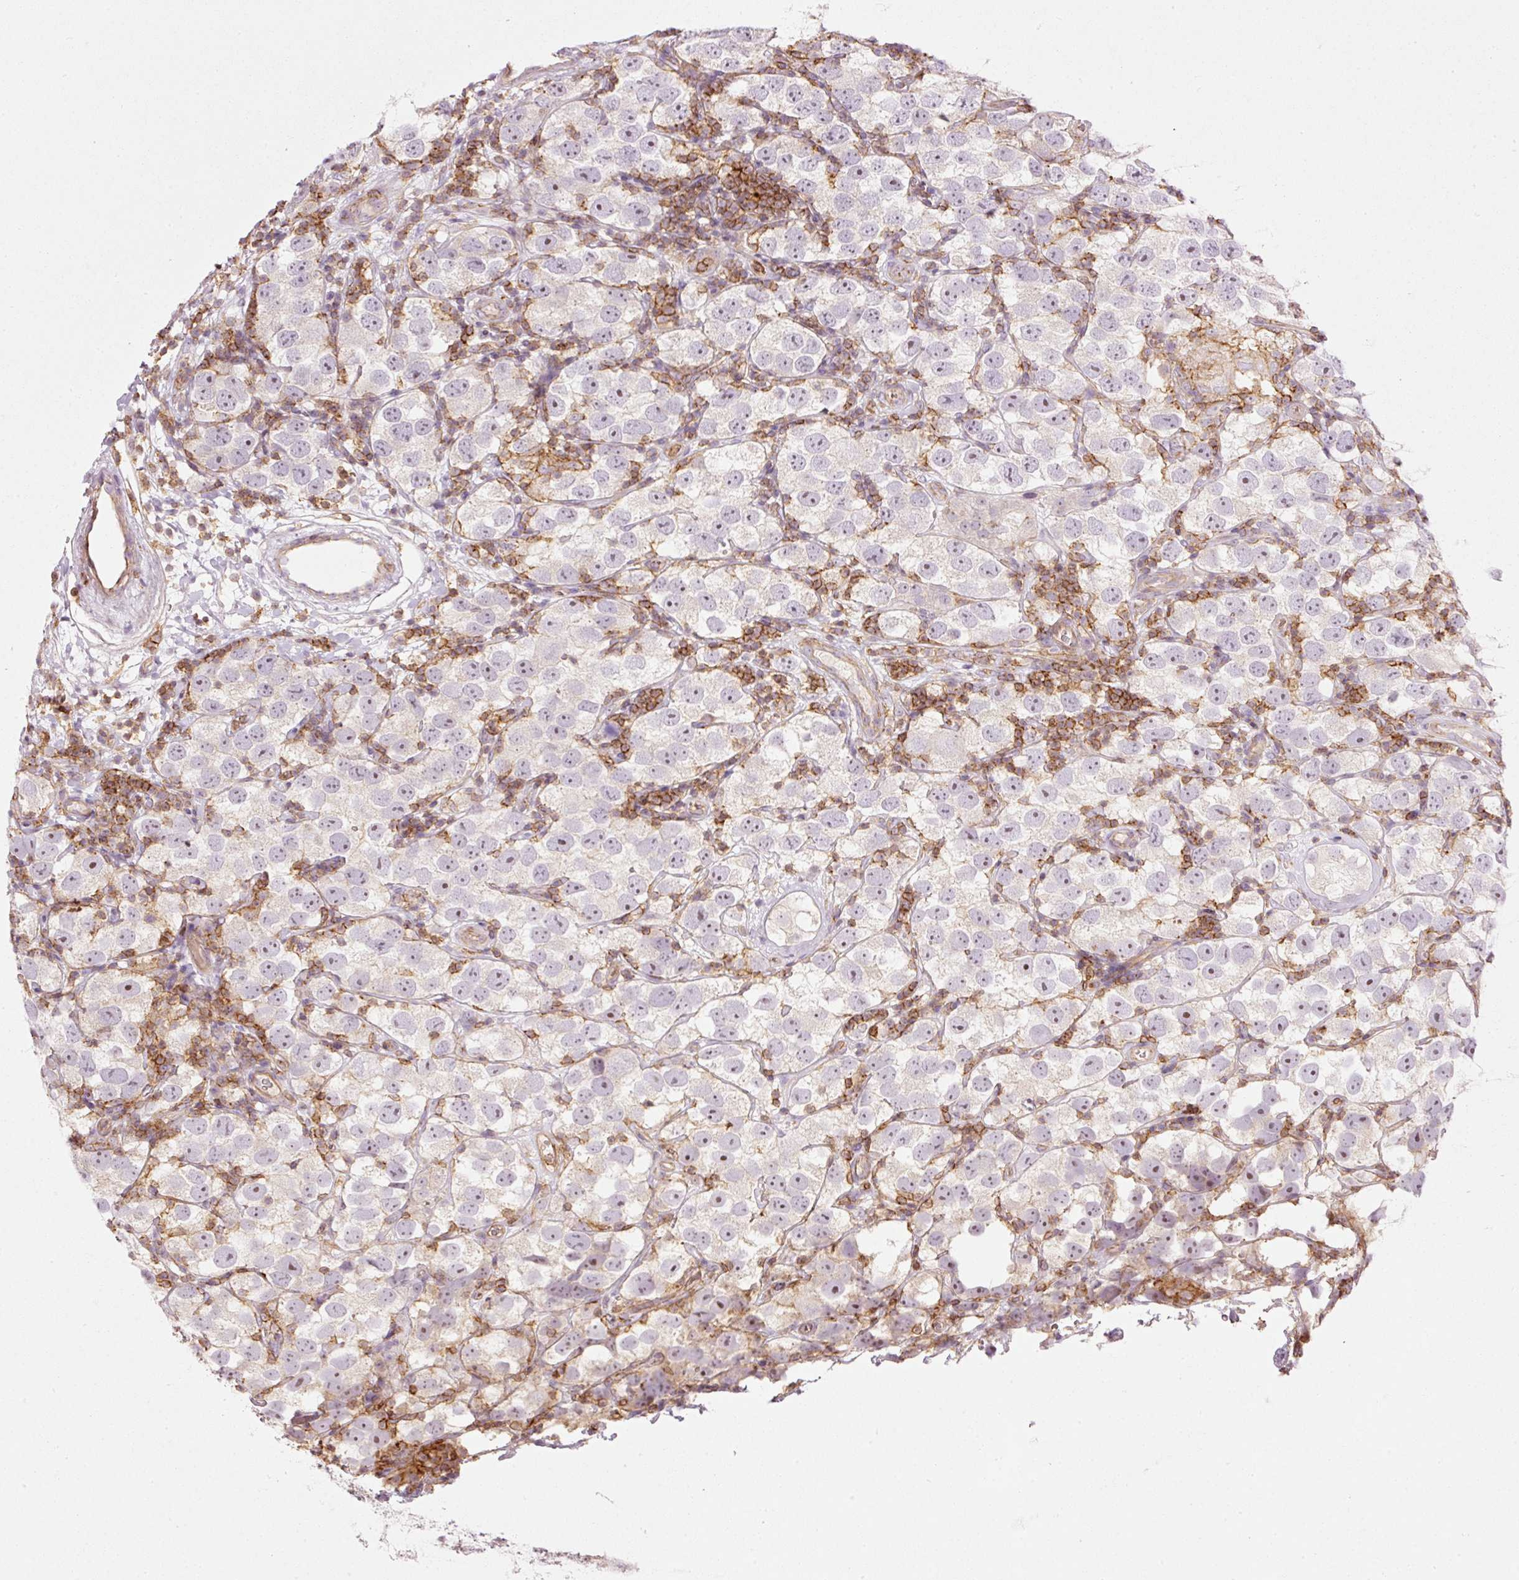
{"staining": {"intensity": "weak", "quantity": "<25%", "location": "nuclear"}, "tissue": "testis cancer", "cell_type": "Tumor cells", "image_type": "cancer", "snomed": [{"axis": "morphology", "description": "Seminoma, NOS"}, {"axis": "topography", "description": "Testis"}], "caption": "High magnification brightfield microscopy of seminoma (testis) stained with DAB (brown) and counterstained with hematoxylin (blue): tumor cells show no significant positivity. The staining was performed using DAB (3,3'-diaminobenzidine) to visualize the protein expression in brown, while the nuclei were stained in blue with hematoxylin (Magnification: 20x).", "gene": "SIPA1", "patient": {"sex": "male", "age": 26}}